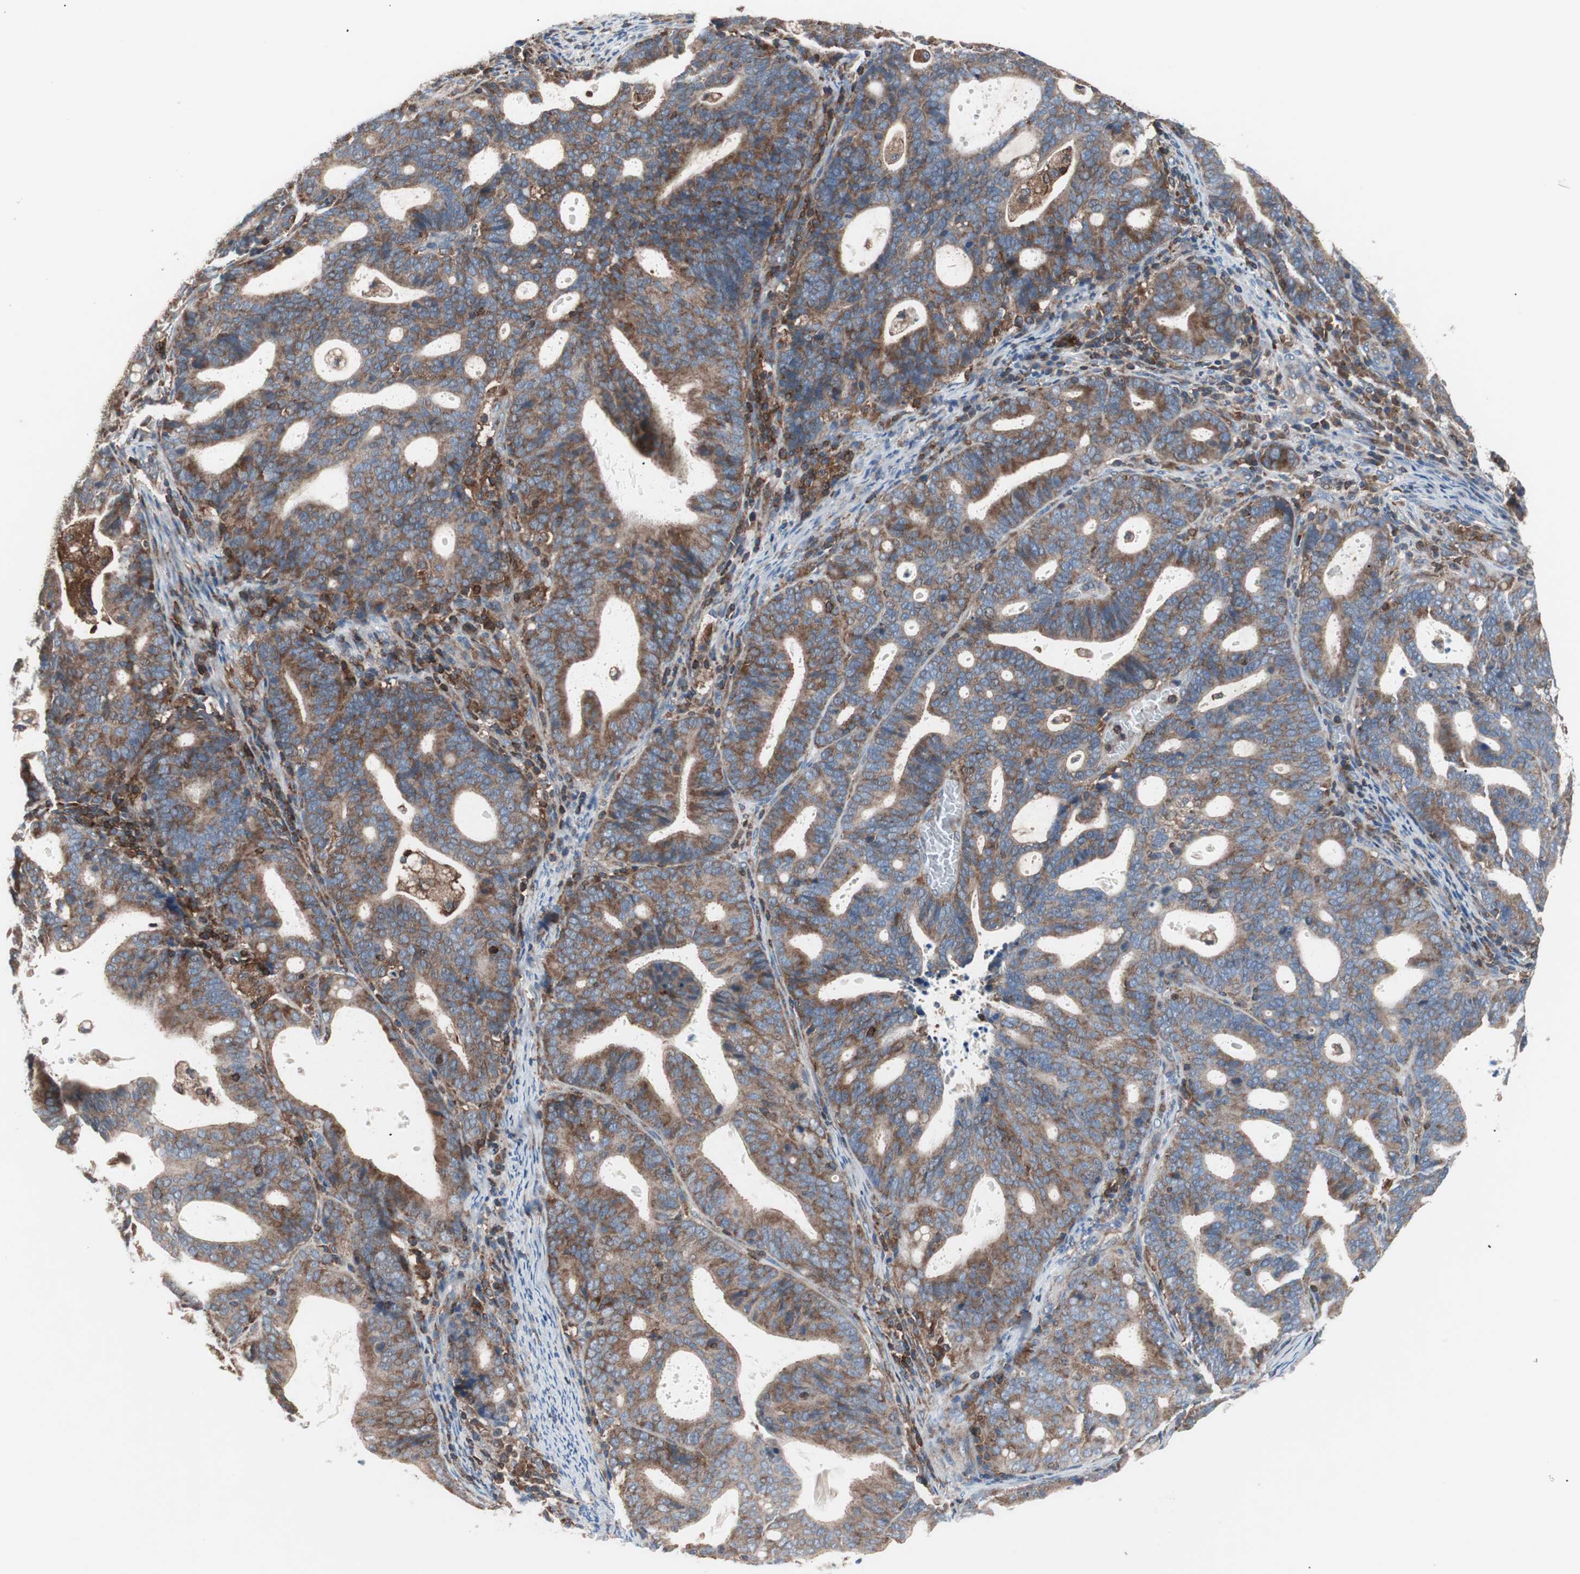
{"staining": {"intensity": "moderate", "quantity": ">75%", "location": "cytoplasmic/membranous"}, "tissue": "endometrial cancer", "cell_type": "Tumor cells", "image_type": "cancer", "snomed": [{"axis": "morphology", "description": "Adenocarcinoma, NOS"}, {"axis": "topography", "description": "Uterus"}], "caption": "IHC of human endometrial cancer (adenocarcinoma) reveals medium levels of moderate cytoplasmic/membranous positivity in about >75% of tumor cells. IHC stains the protein of interest in brown and the nuclei are stained blue.", "gene": "PIK3R1", "patient": {"sex": "female", "age": 83}}